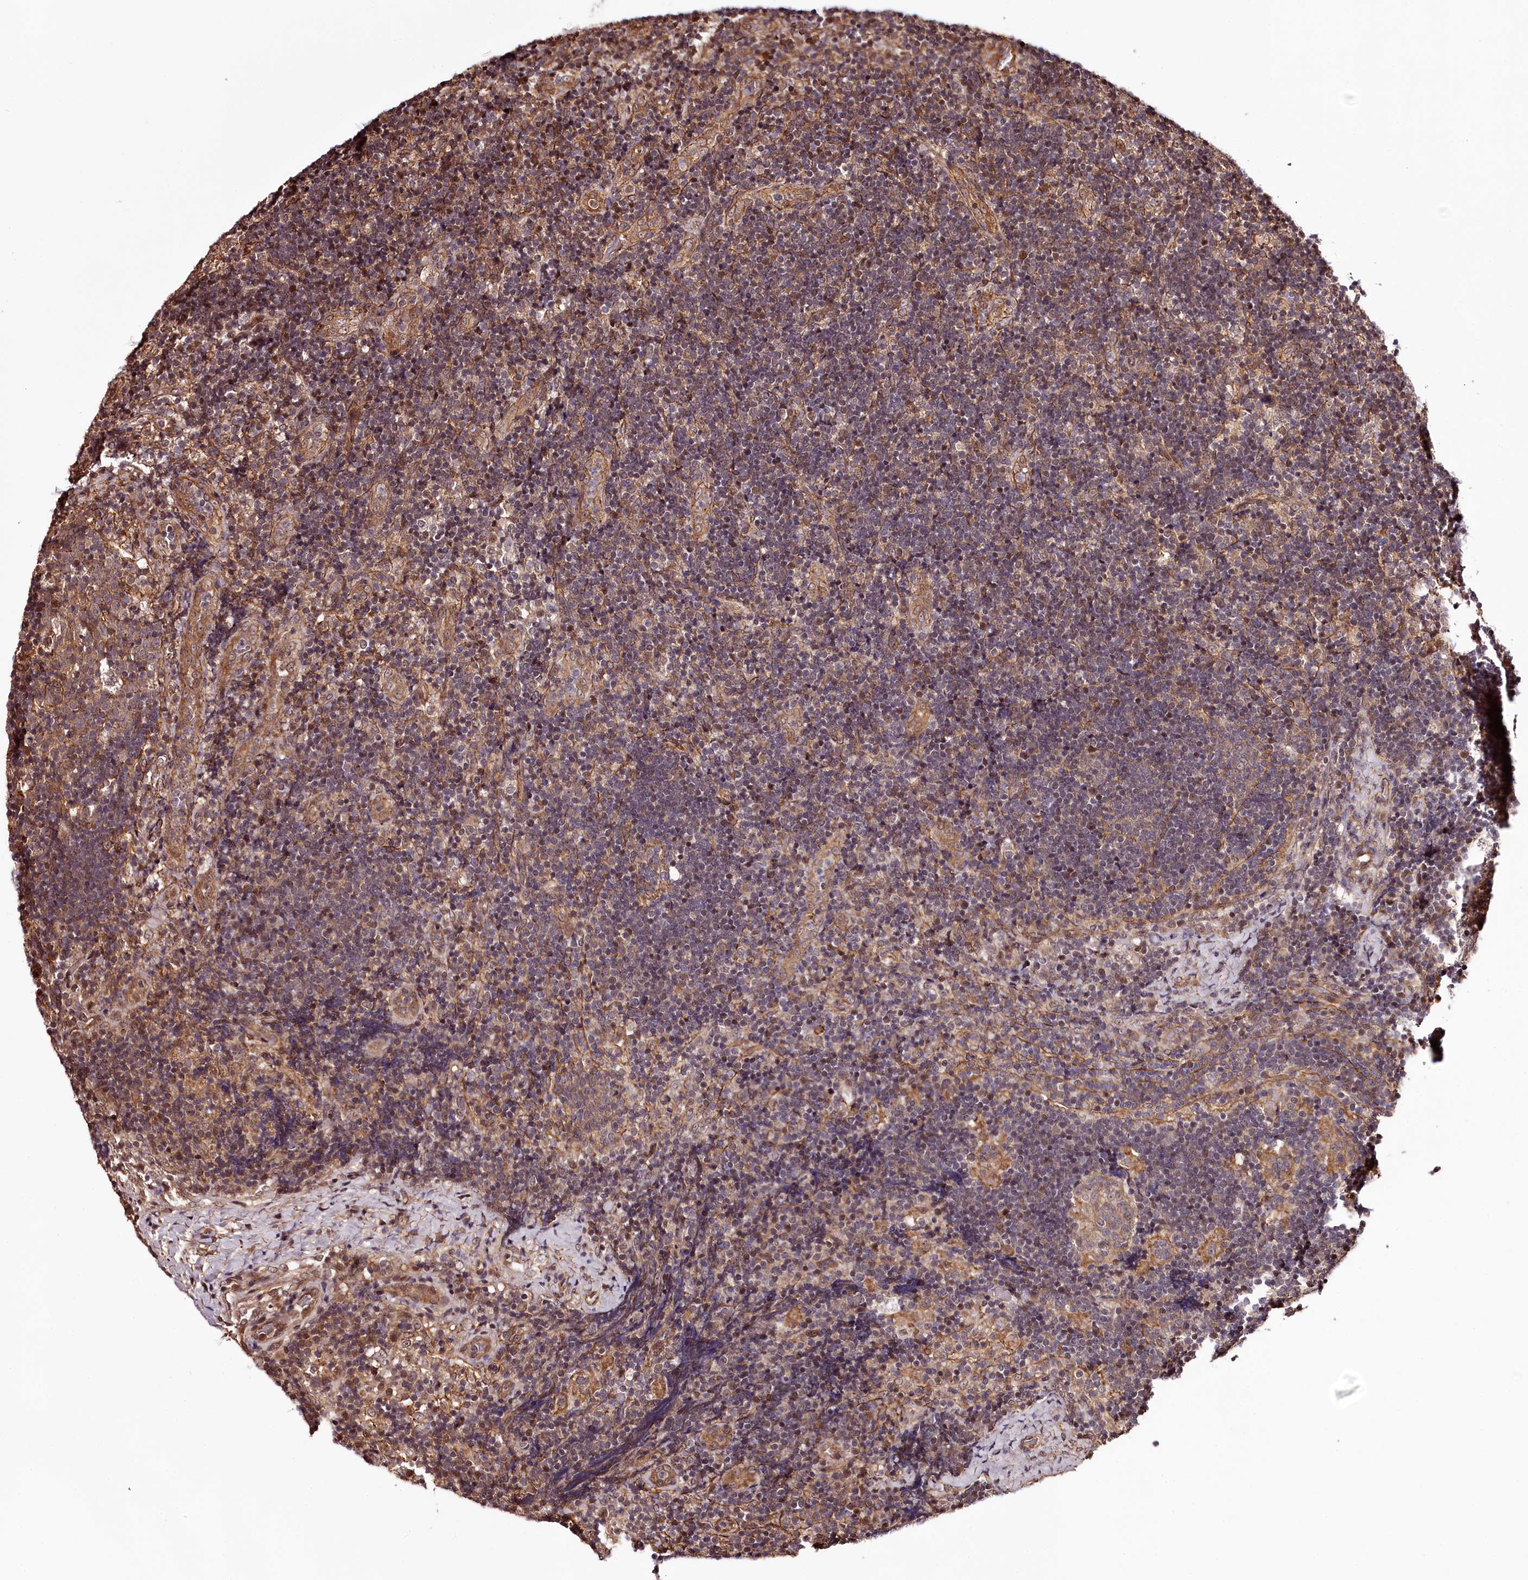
{"staining": {"intensity": "moderate", "quantity": "<25%", "location": "cytoplasmic/membranous"}, "tissue": "lymph node", "cell_type": "Germinal center cells", "image_type": "normal", "snomed": [{"axis": "morphology", "description": "Normal tissue, NOS"}, {"axis": "topography", "description": "Lymph node"}], "caption": "This micrograph exhibits immunohistochemistry (IHC) staining of benign human lymph node, with low moderate cytoplasmic/membranous positivity in approximately <25% of germinal center cells.", "gene": "TTC33", "patient": {"sex": "female", "age": 22}}